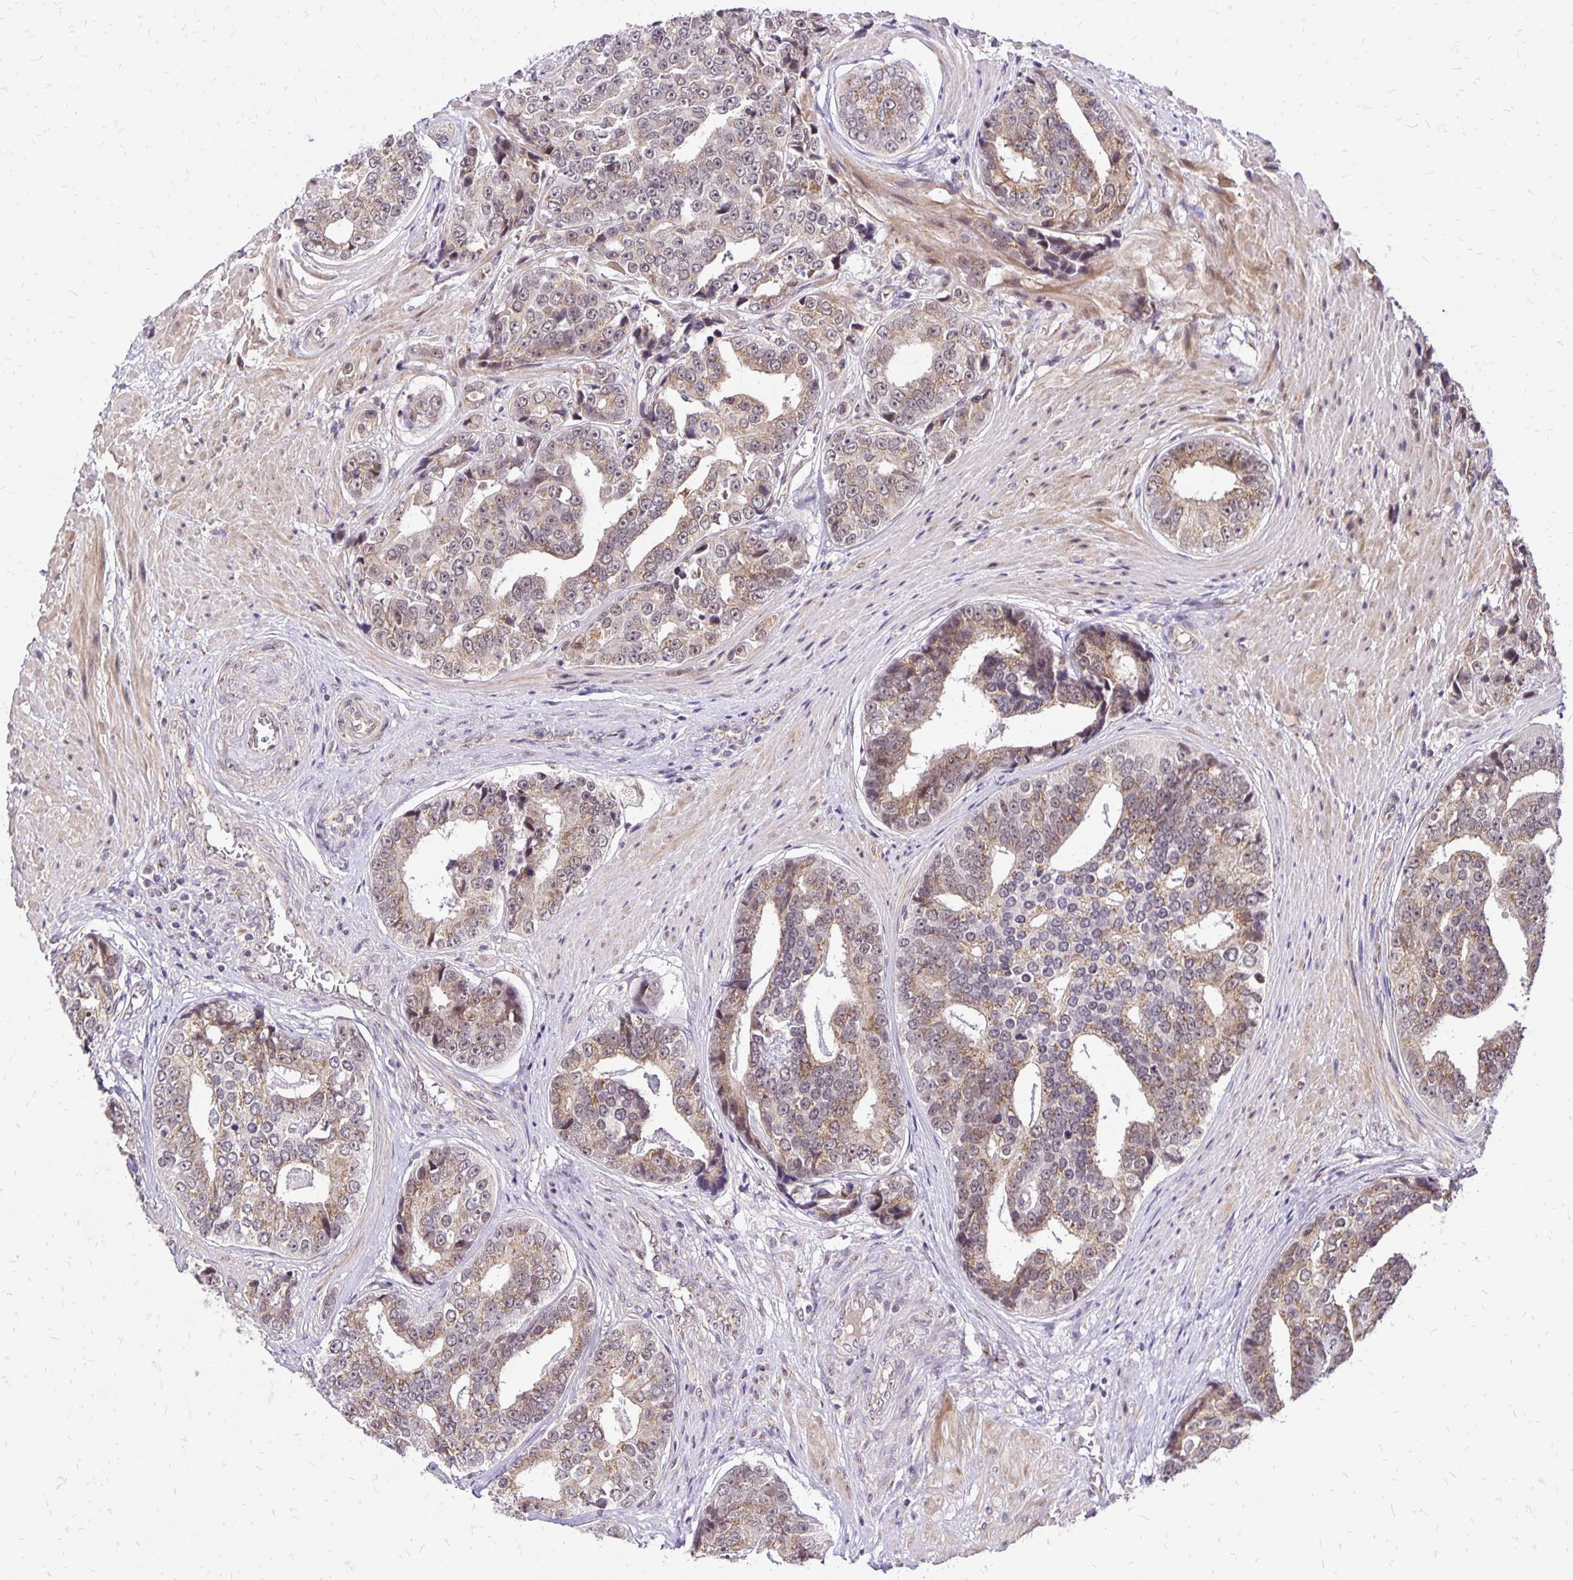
{"staining": {"intensity": "weak", "quantity": ">75%", "location": "cytoplasmic/membranous"}, "tissue": "prostate cancer", "cell_type": "Tumor cells", "image_type": "cancer", "snomed": [{"axis": "morphology", "description": "Adenocarcinoma, High grade"}, {"axis": "topography", "description": "Prostate"}], "caption": "Protein positivity by IHC displays weak cytoplasmic/membranous staining in approximately >75% of tumor cells in prostate adenocarcinoma (high-grade).", "gene": "GOLGA5", "patient": {"sex": "male", "age": 71}}